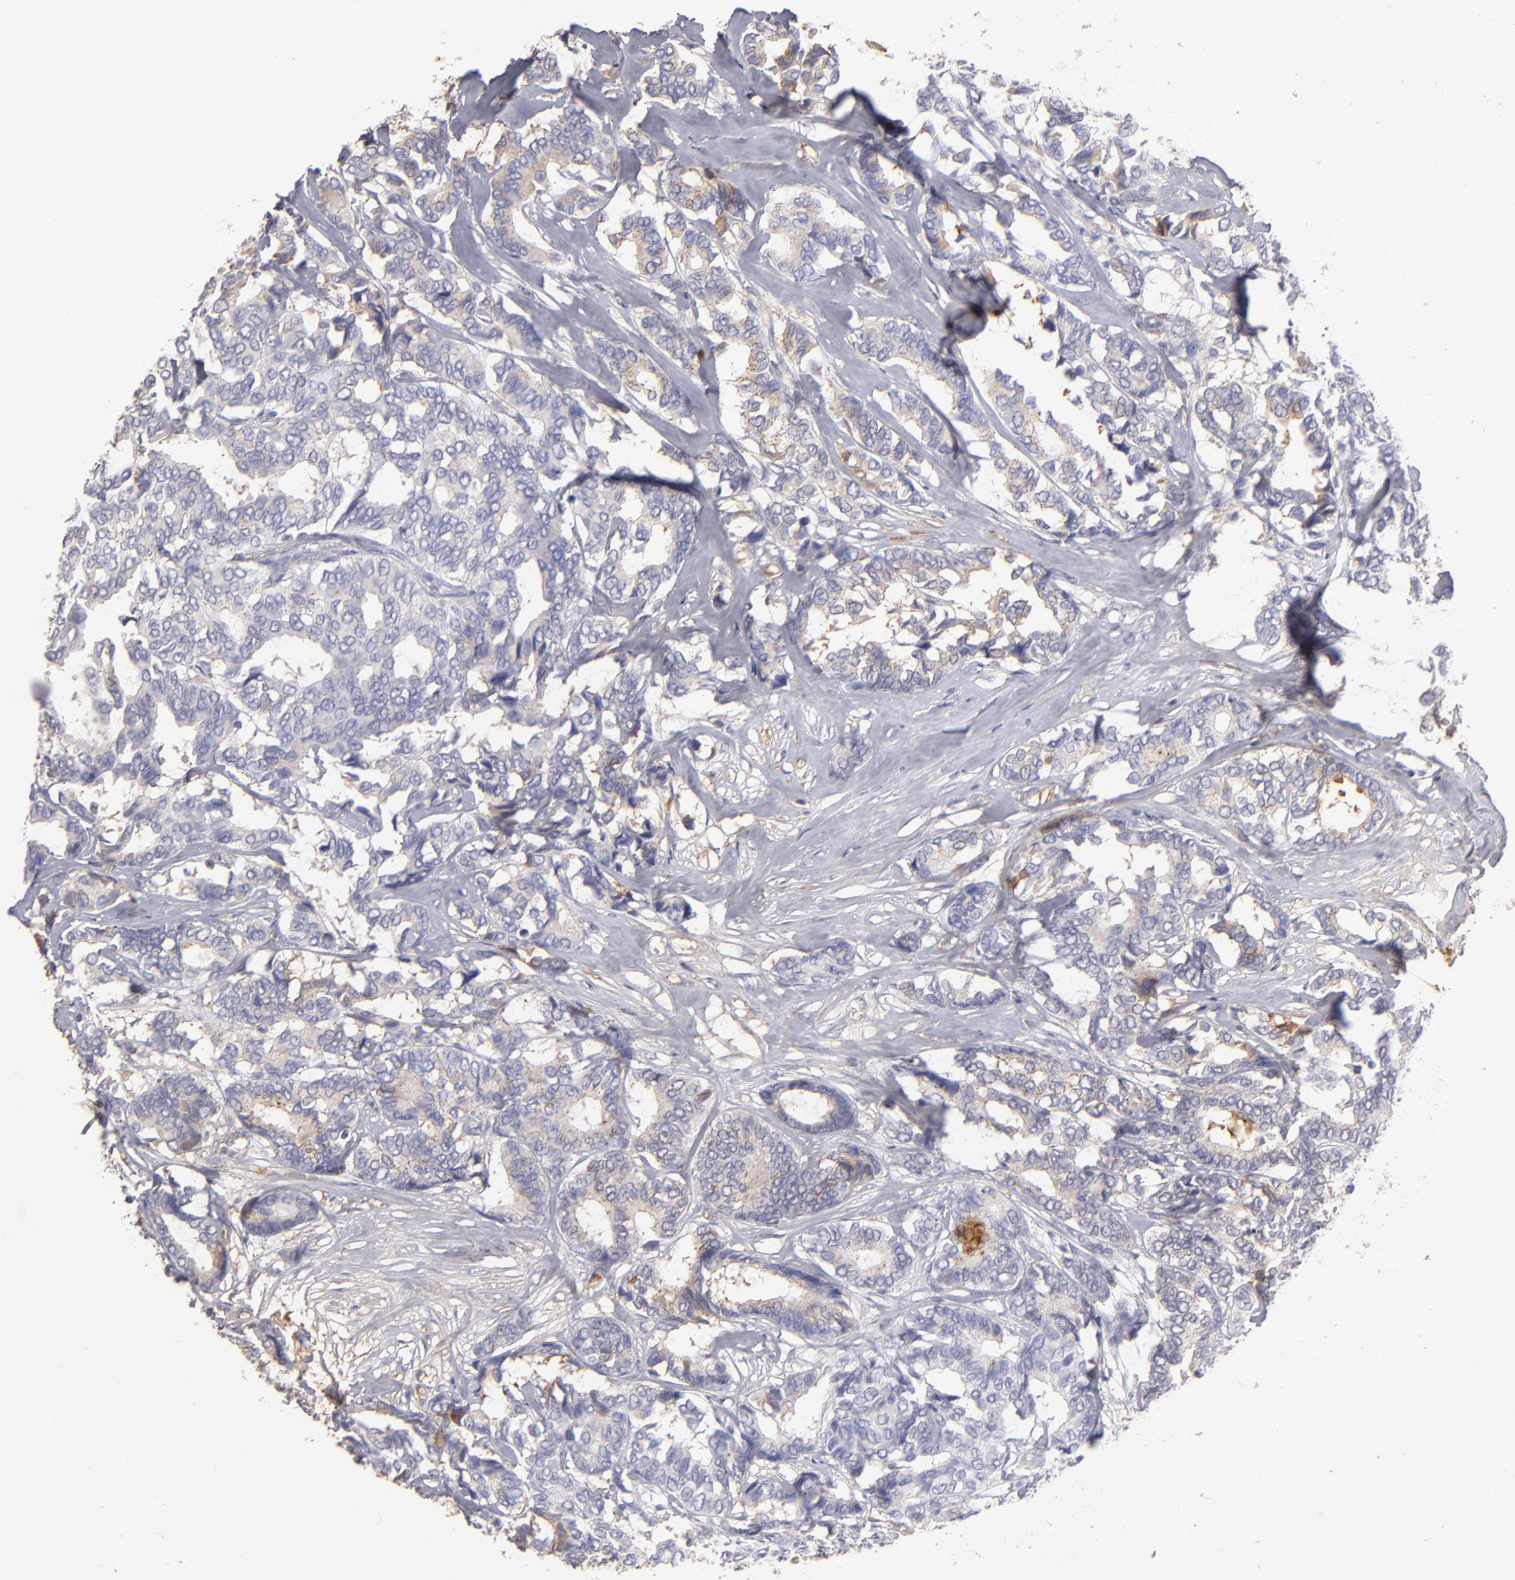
{"staining": {"intensity": "negative", "quantity": "none", "location": "none"}, "tissue": "breast cancer", "cell_type": "Tumor cells", "image_type": "cancer", "snomed": [{"axis": "morphology", "description": "Duct carcinoma"}, {"axis": "topography", "description": "Breast"}], "caption": "Tumor cells are negative for protein expression in human invasive ductal carcinoma (breast).", "gene": "ABCC4", "patient": {"sex": "female", "age": 87}}